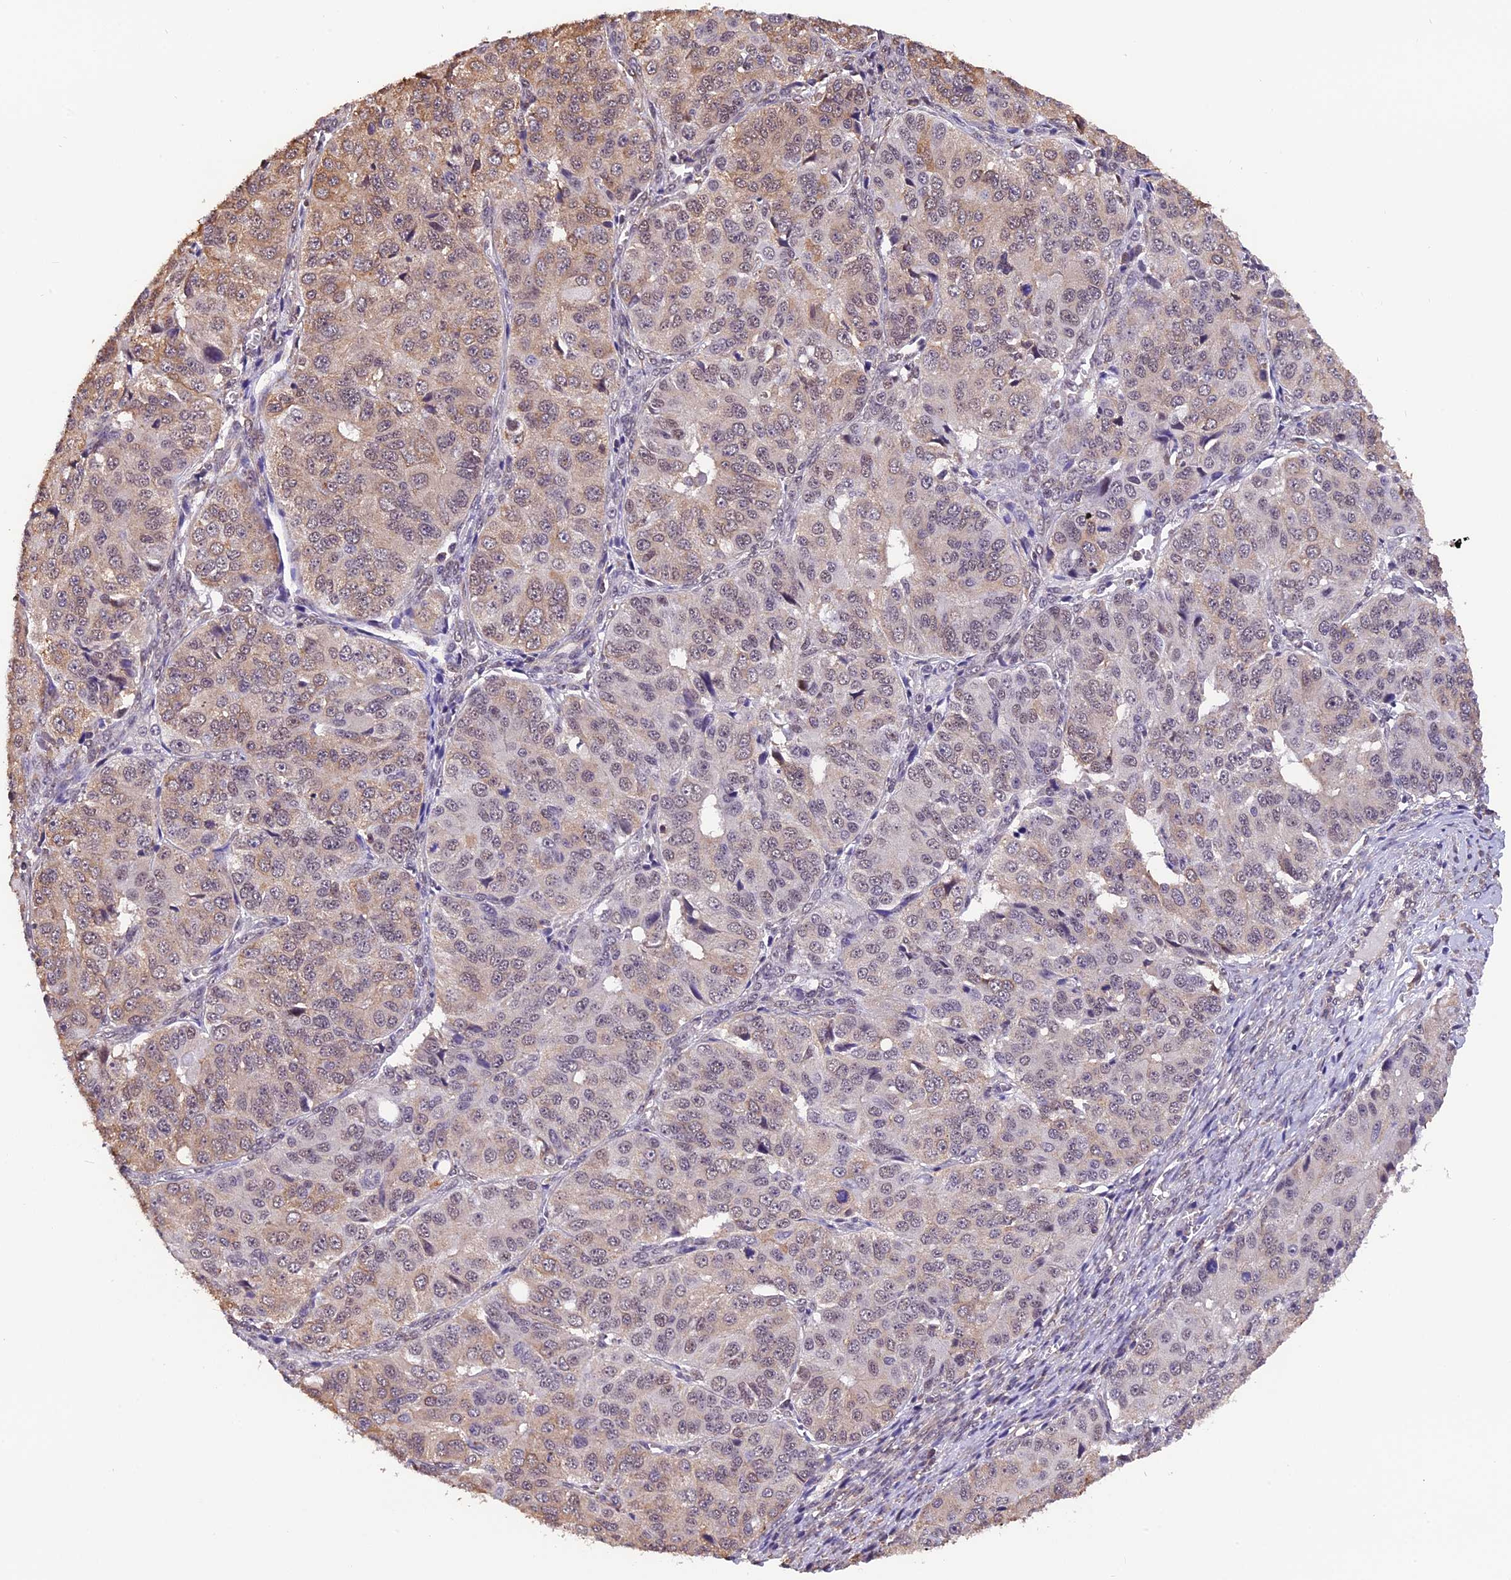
{"staining": {"intensity": "weak", "quantity": "25%-75%", "location": "cytoplasmic/membranous,nuclear"}, "tissue": "ovarian cancer", "cell_type": "Tumor cells", "image_type": "cancer", "snomed": [{"axis": "morphology", "description": "Carcinoma, endometroid"}, {"axis": "topography", "description": "Ovary"}], "caption": "Endometroid carcinoma (ovarian) was stained to show a protein in brown. There is low levels of weak cytoplasmic/membranous and nuclear positivity in approximately 25%-75% of tumor cells. The protein is stained brown, and the nuclei are stained in blue (DAB (3,3'-diaminobenzidine) IHC with brightfield microscopy, high magnification).", "gene": "ZC3H4", "patient": {"sex": "female", "age": 51}}